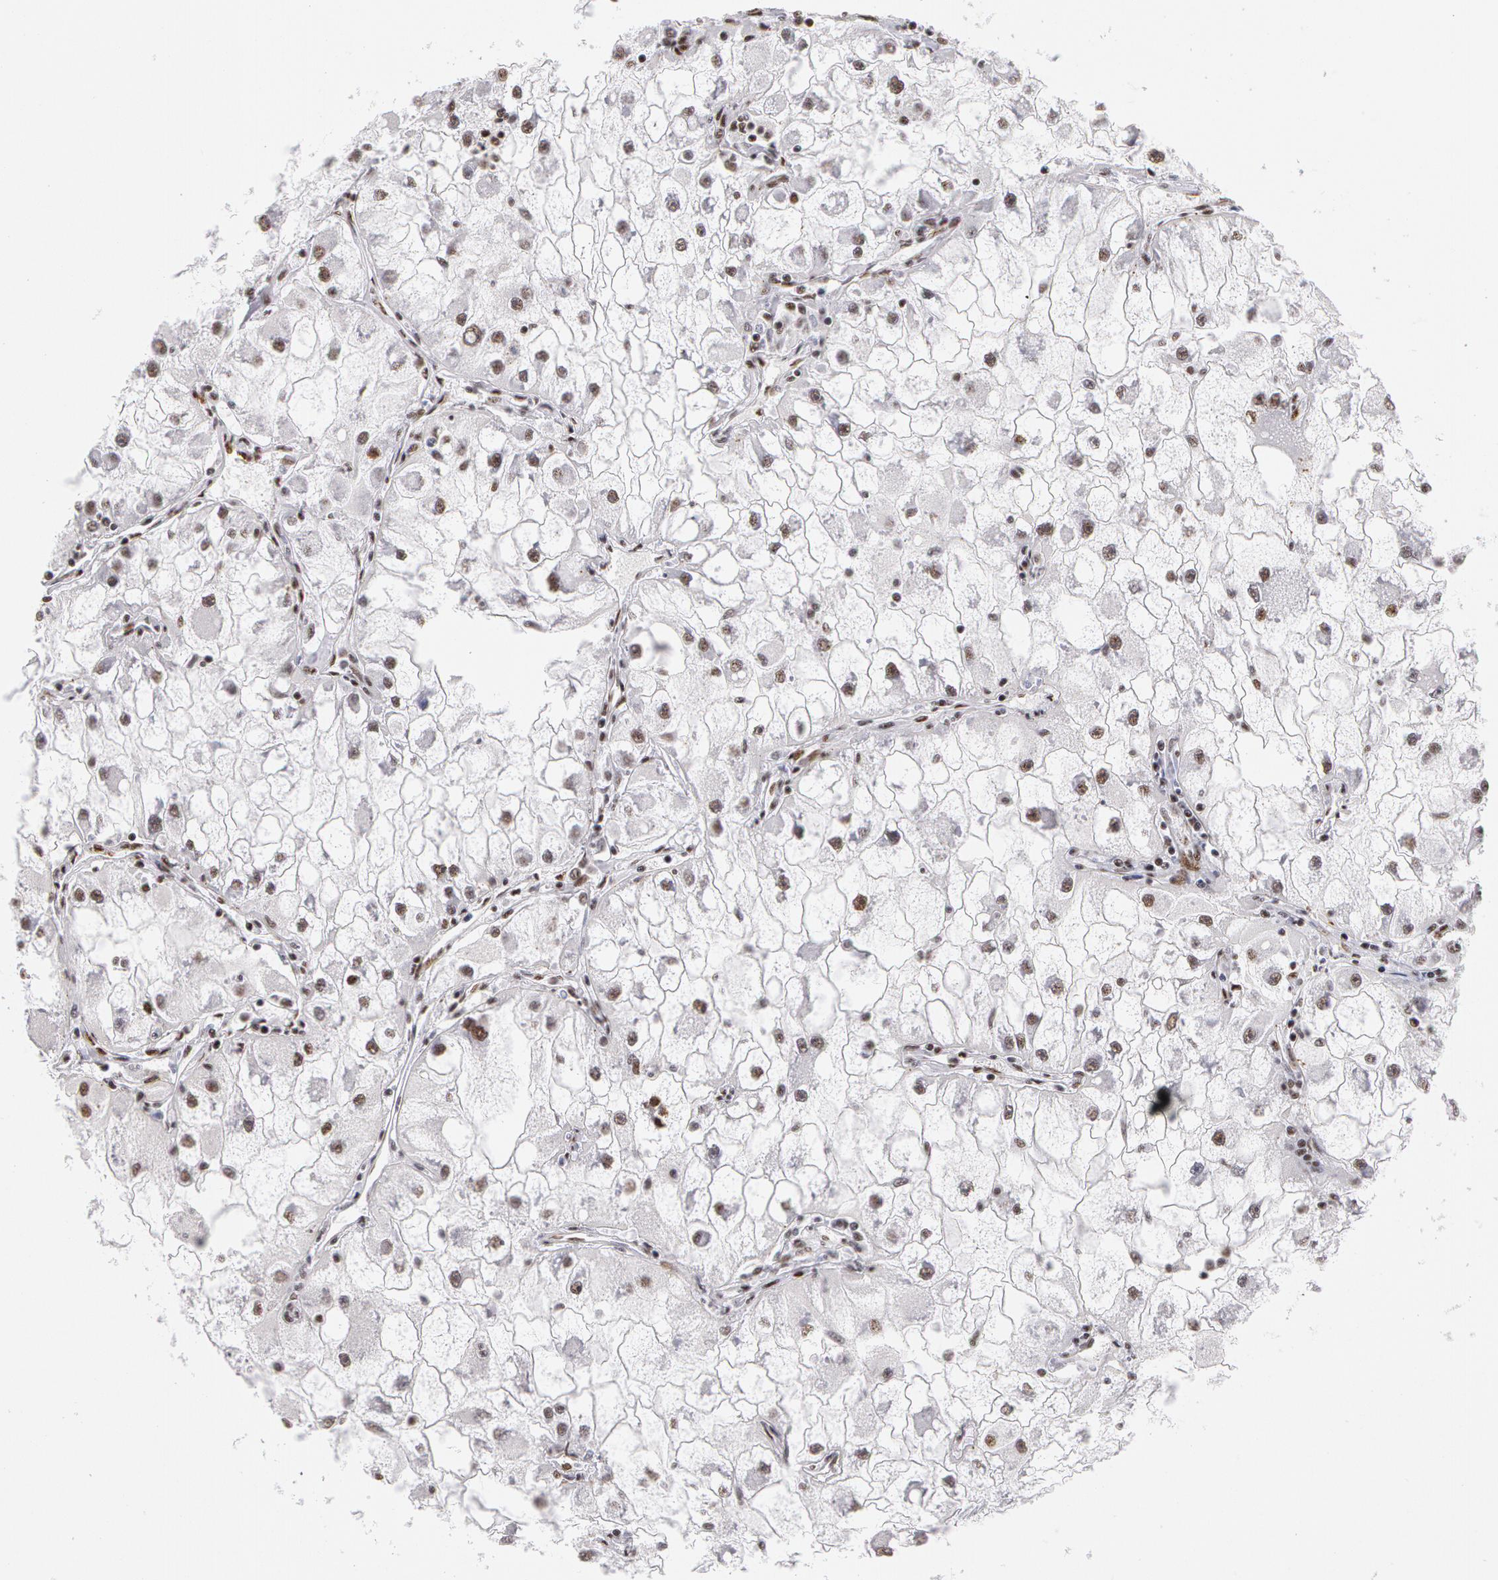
{"staining": {"intensity": "weak", "quantity": "<25%", "location": "nuclear"}, "tissue": "renal cancer", "cell_type": "Tumor cells", "image_type": "cancer", "snomed": [{"axis": "morphology", "description": "Adenocarcinoma, NOS"}, {"axis": "topography", "description": "Kidney"}], "caption": "A histopathology image of renal cancer (adenocarcinoma) stained for a protein reveals no brown staining in tumor cells. (Immunohistochemistry, brightfield microscopy, high magnification).", "gene": "PNN", "patient": {"sex": "female", "age": 73}}